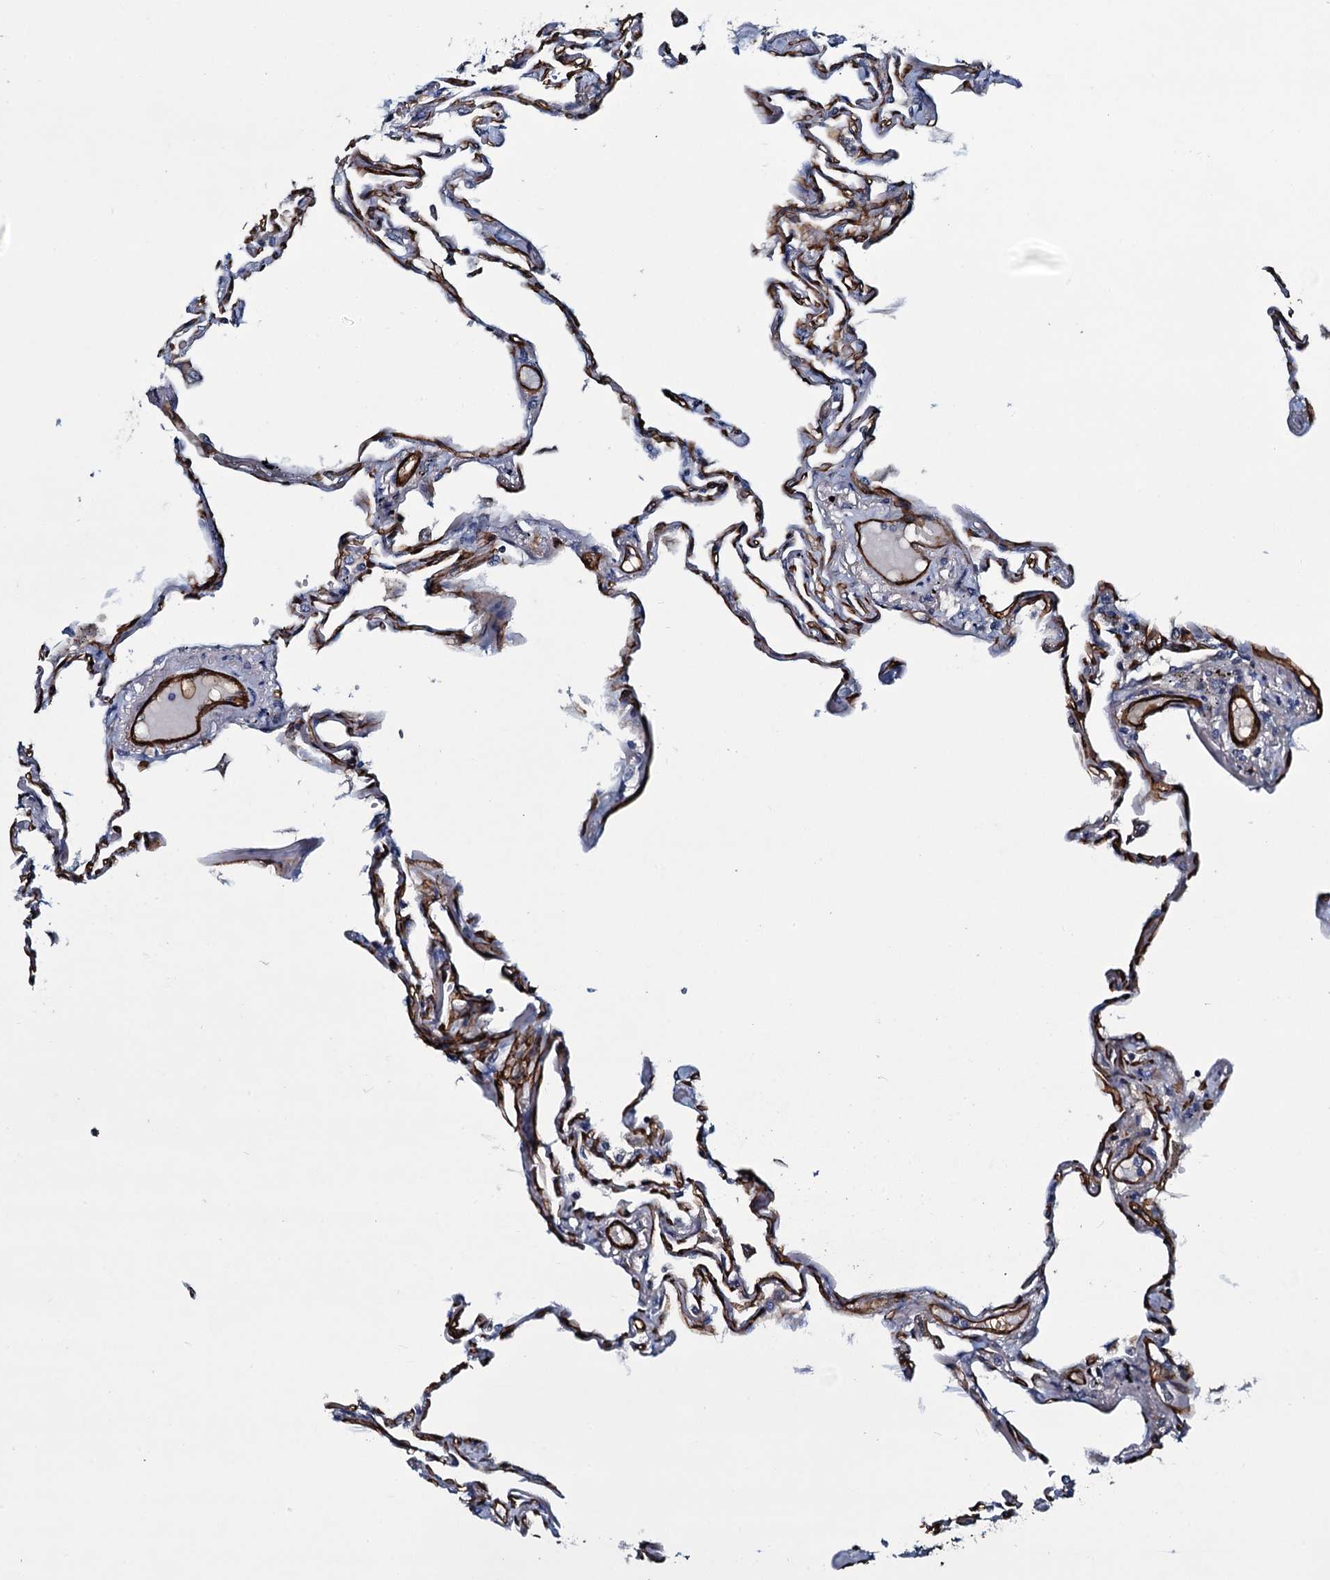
{"staining": {"intensity": "negative", "quantity": "none", "location": "none"}, "tissue": "lung", "cell_type": "Alveolar cells", "image_type": "normal", "snomed": [{"axis": "morphology", "description": "Normal tissue, NOS"}, {"axis": "topography", "description": "Lung"}], "caption": "Protein analysis of unremarkable lung reveals no significant expression in alveolar cells.", "gene": "CLEC14A", "patient": {"sex": "female", "age": 67}}